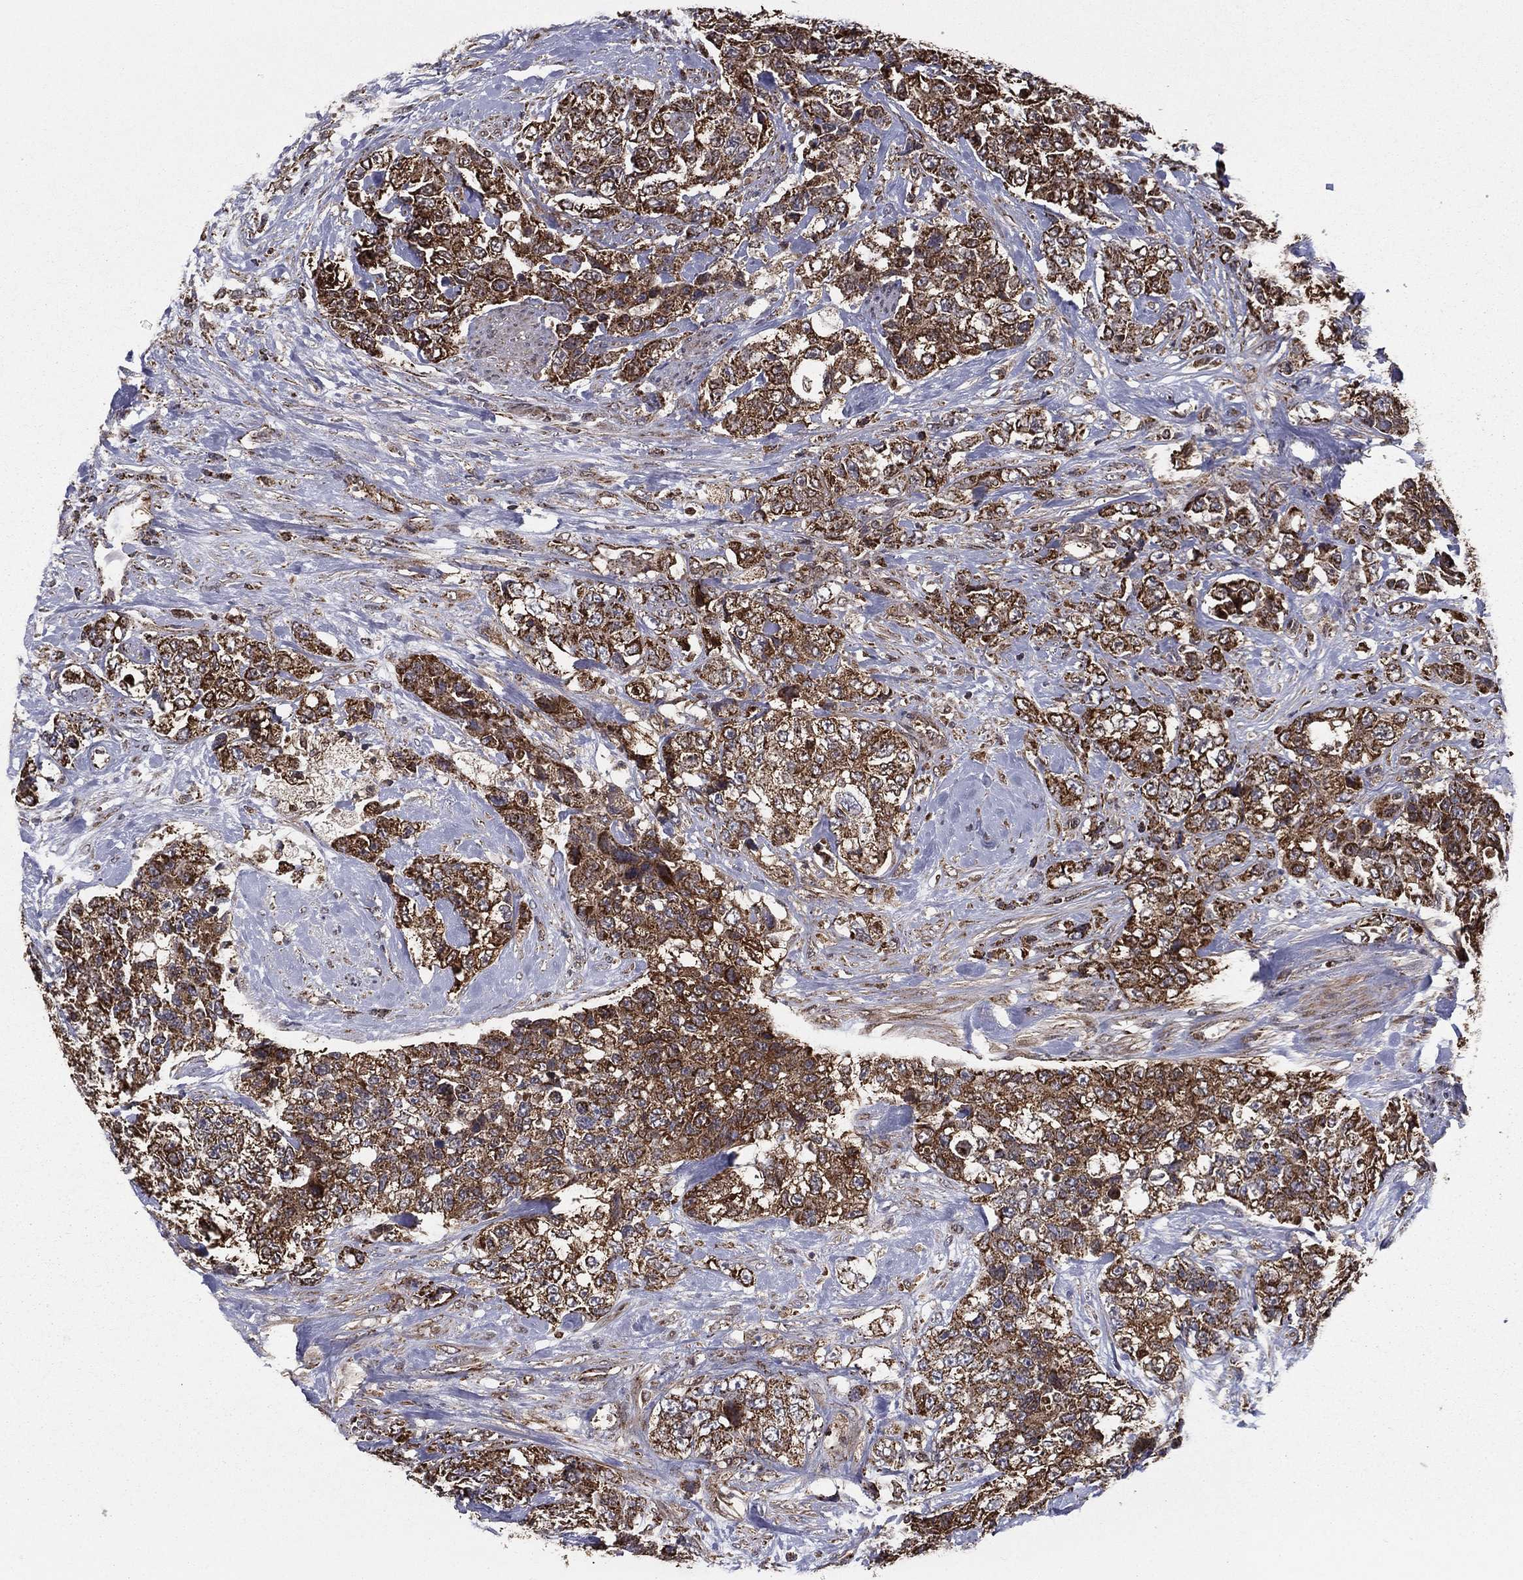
{"staining": {"intensity": "strong", "quantity": ">75%", "location": "cytoplasmic/membranous"}, "tissue": "urothelial cancer", "cell_type": "Tumor cells", "image_type": "cancer", "snomed": [{"axis": "morphology", "description": "Urothelial carcinoma, High grade"}, {"axis": "topography", "description": "Urinary bladder"}], "caption": "Immunohistochemistry (DAB (3,3'-diaminobenzidine)) staining of human high-grade urothelial carcinoma demonstrates strong cytoplasmic/membranous protein positivity in approximately >75% of tumor cells.", "gene": "RIGI", "patient": {"sex": "female", "age": 78}}